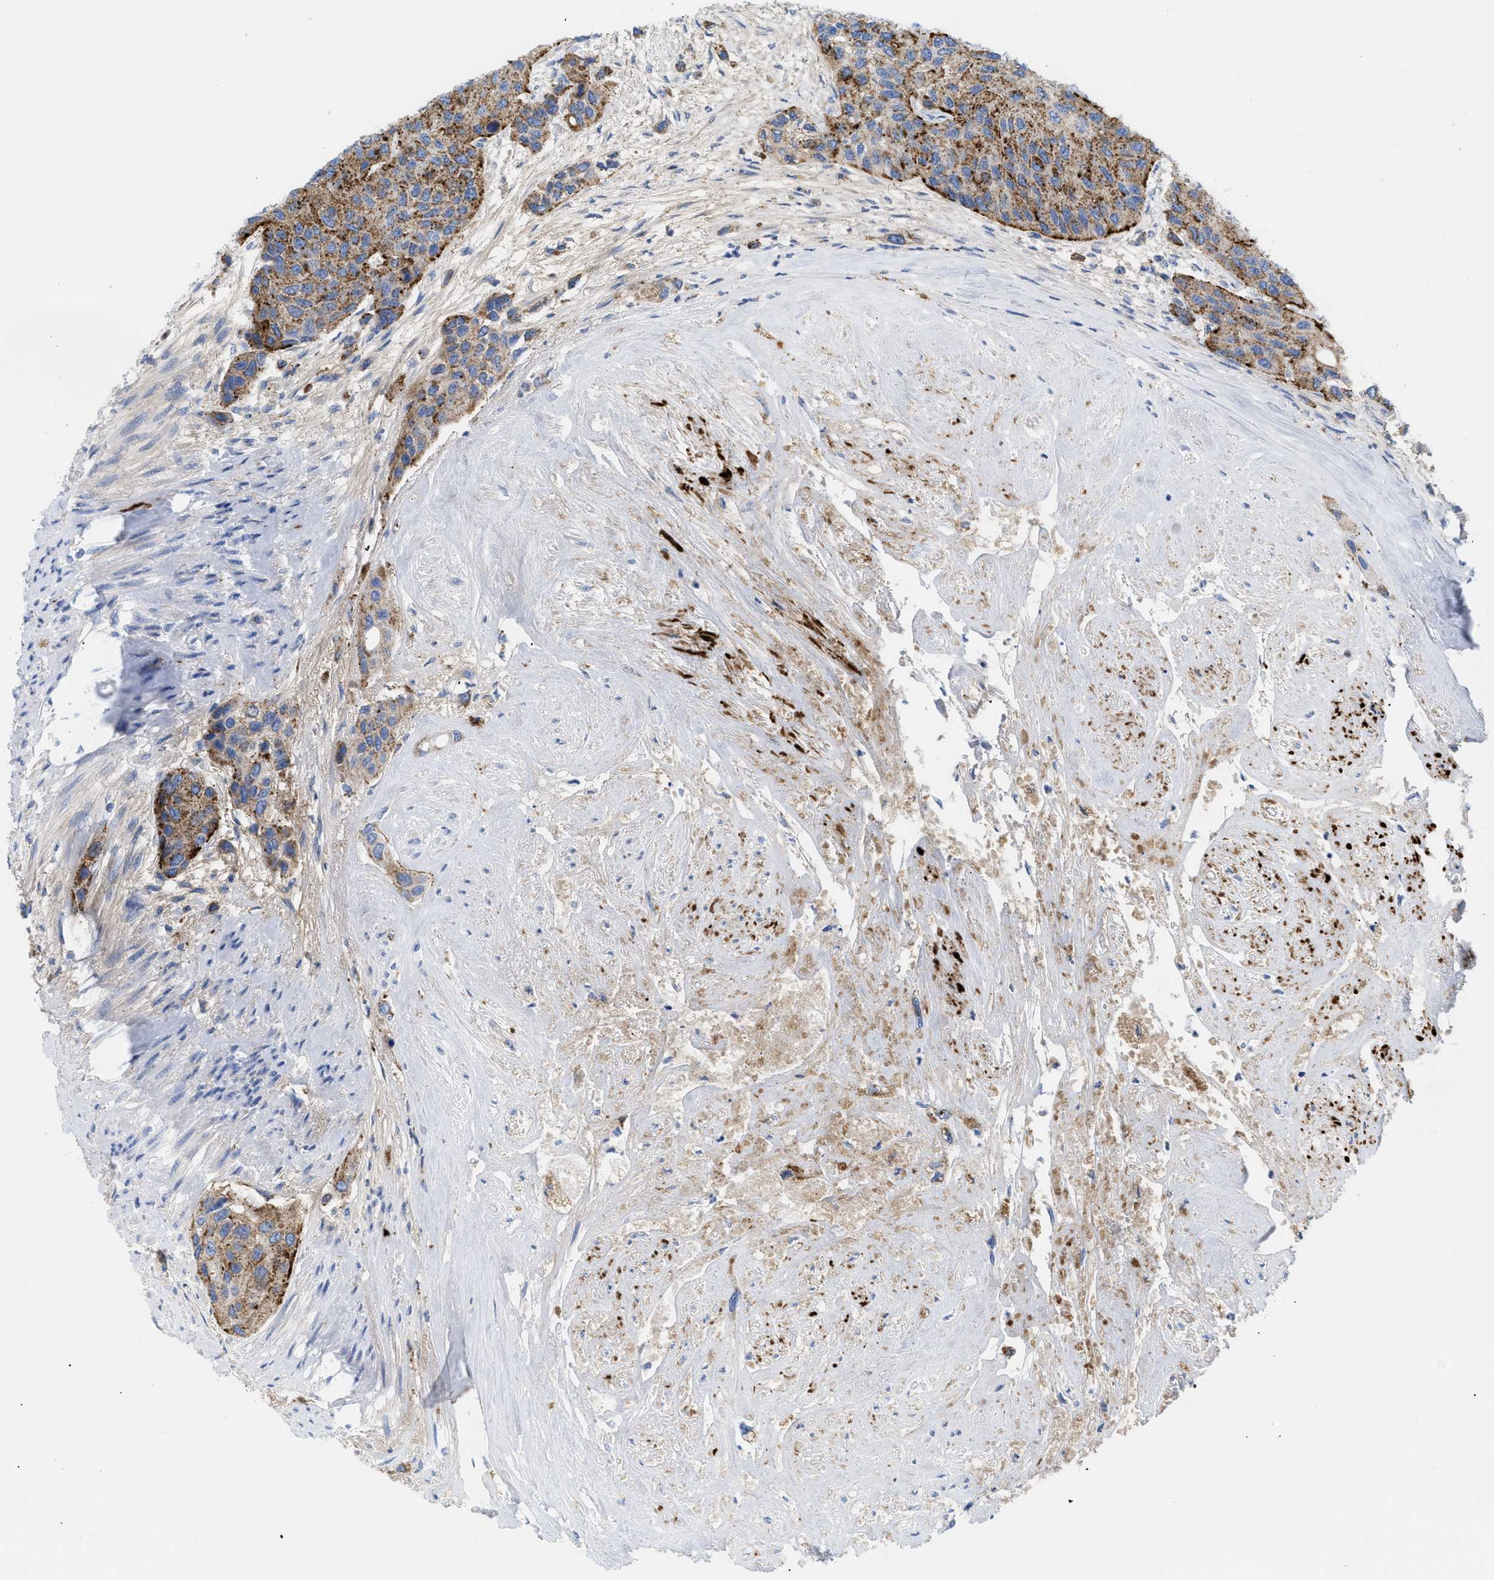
{"staining": {"intensity": "moderate", "quantity": ">75%", "location": "cytoplasmic/membranous"}, "tissue": "urothelial cancer", "cell_type": "Tumor cells", "image_type": "cancer", "snomed": [{"axis": "morphology", "description": "Urothelial carcinoma, High grade"}, {"axis": "topography", "description": "Urinary bladder"}], "caption": "Human urothelial cancer stained with a brown dye demonstrates moderate cytoplasmic/membranous positive positivity in about >75% of tumor cells.", "gene": "DRAM2", "patient": {"sex": "female", "age": 56}}